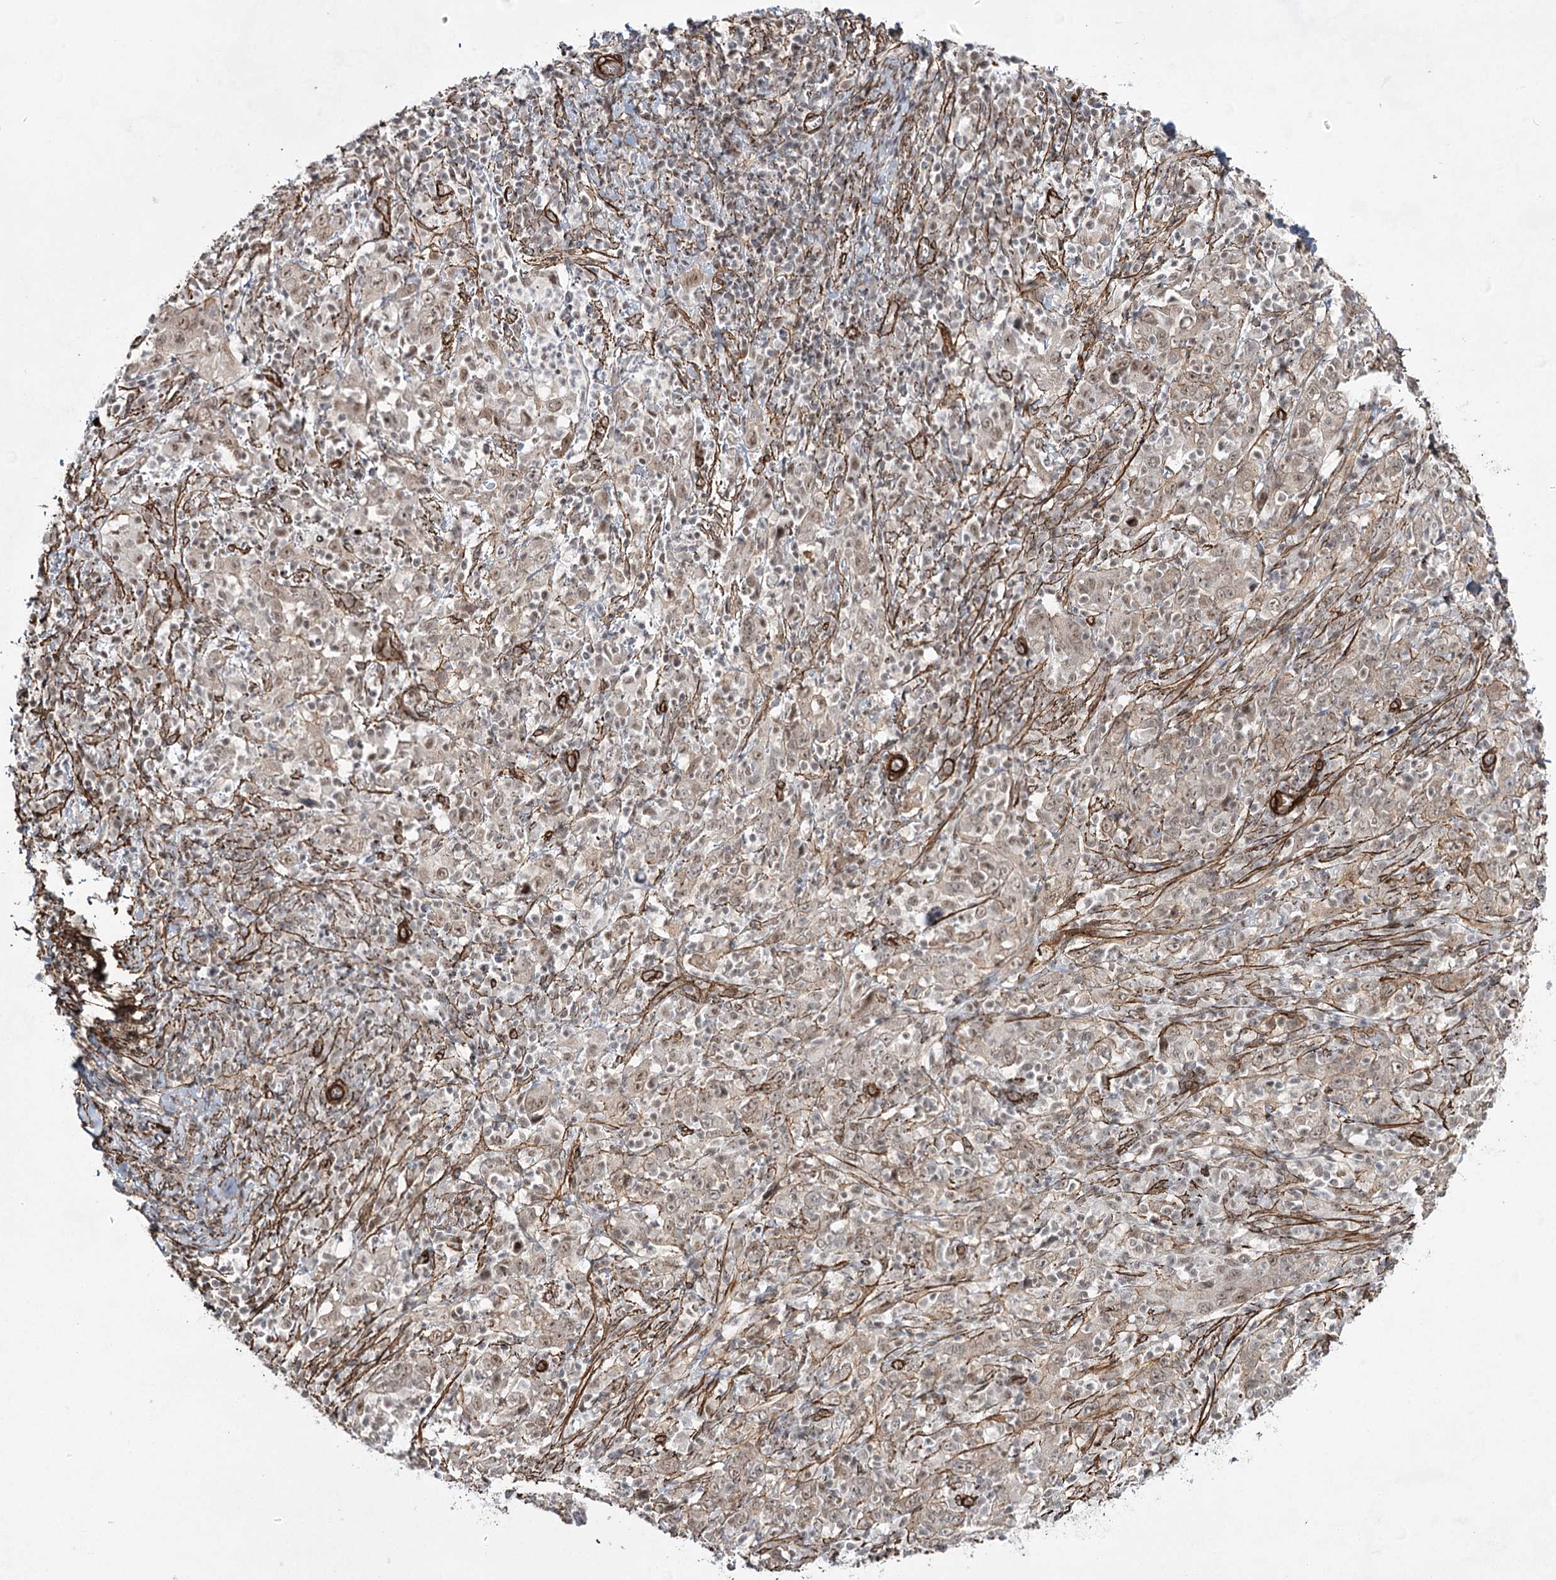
{"staining": {"intensity": "weak", "quantity": ">75%", "location": "cytoplasmic/membranous,nuclear"}, "tissue": "cervical cancer", "cell_type": "Tumor cells", "image_type": "cancer", "snomed": [{"axis": "morphology", "description": "Squamous cell carcinoma, NOS"}, {"axis": "topography", "description": "Cervix"}], "caption": "A high-resolution micrograph shows IHC staining of cervical cancer, which reveals weak cytoplasmic/membranous and nuclear positivity in about >75% of tumor cells.", "gene": "CWF19L1", "patient": {"sex": "female", "age": 46}}